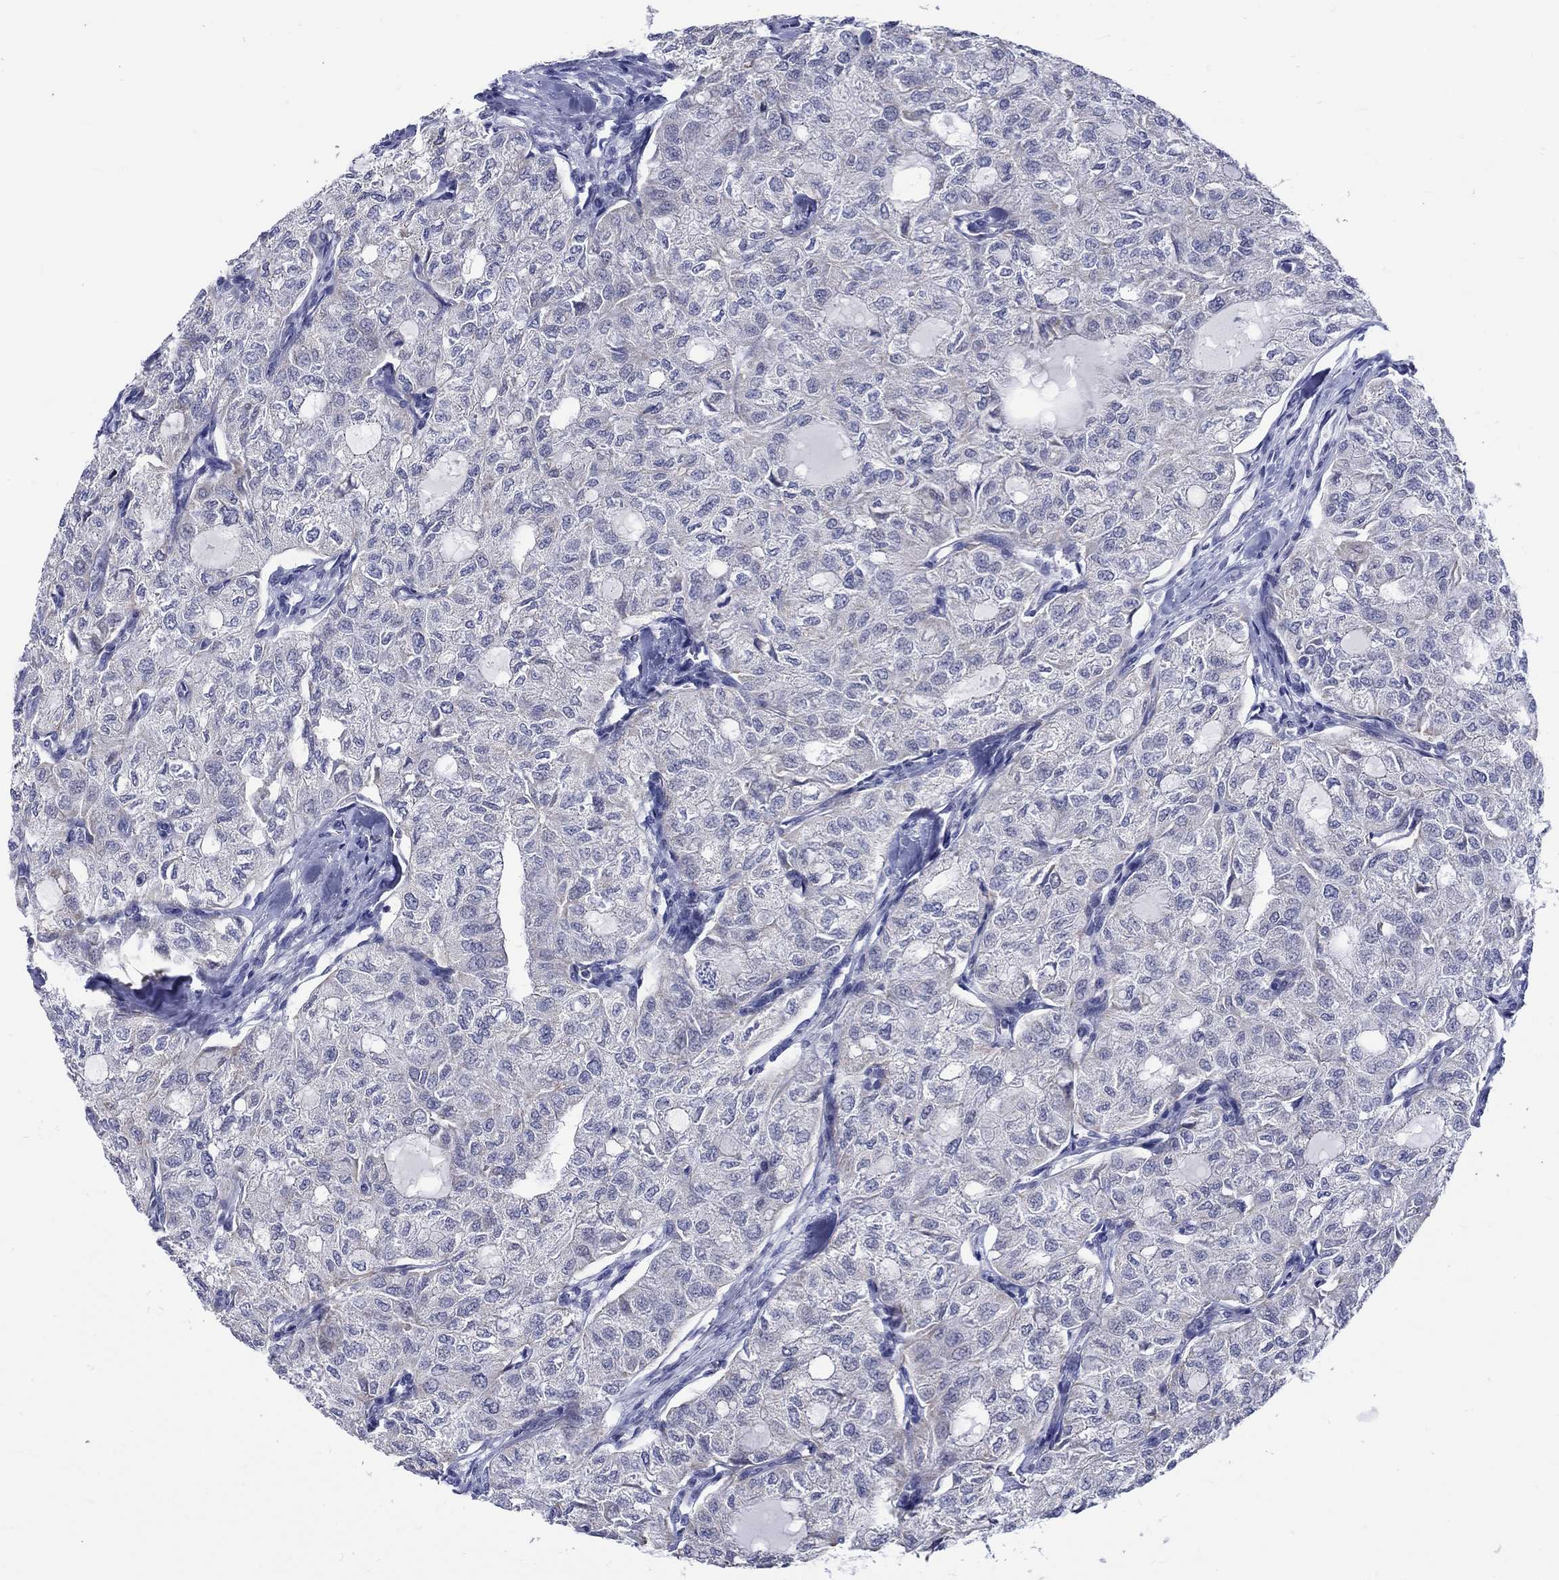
{"staining": {"intensity": "negative", "quantity": "none", "location": "none"}, "tissue": "thyroid cancer", "cell_type": "Tumor cells", "image_type": "cancer", "snomed": [{"axis": "morphology", "description": "Follicular adenoma carcinoma, NOS"}, {"axis": "topography", "description": "Thyroid gland"}], "caption": "IHC image of human follicular adenoma carcinoma (thyroid) stained for a protein (brown), which exhibits no positivity in tumor cells.", "gene": "ST6GALNAC1", "patient": {"sex": "male", "age": 75}}